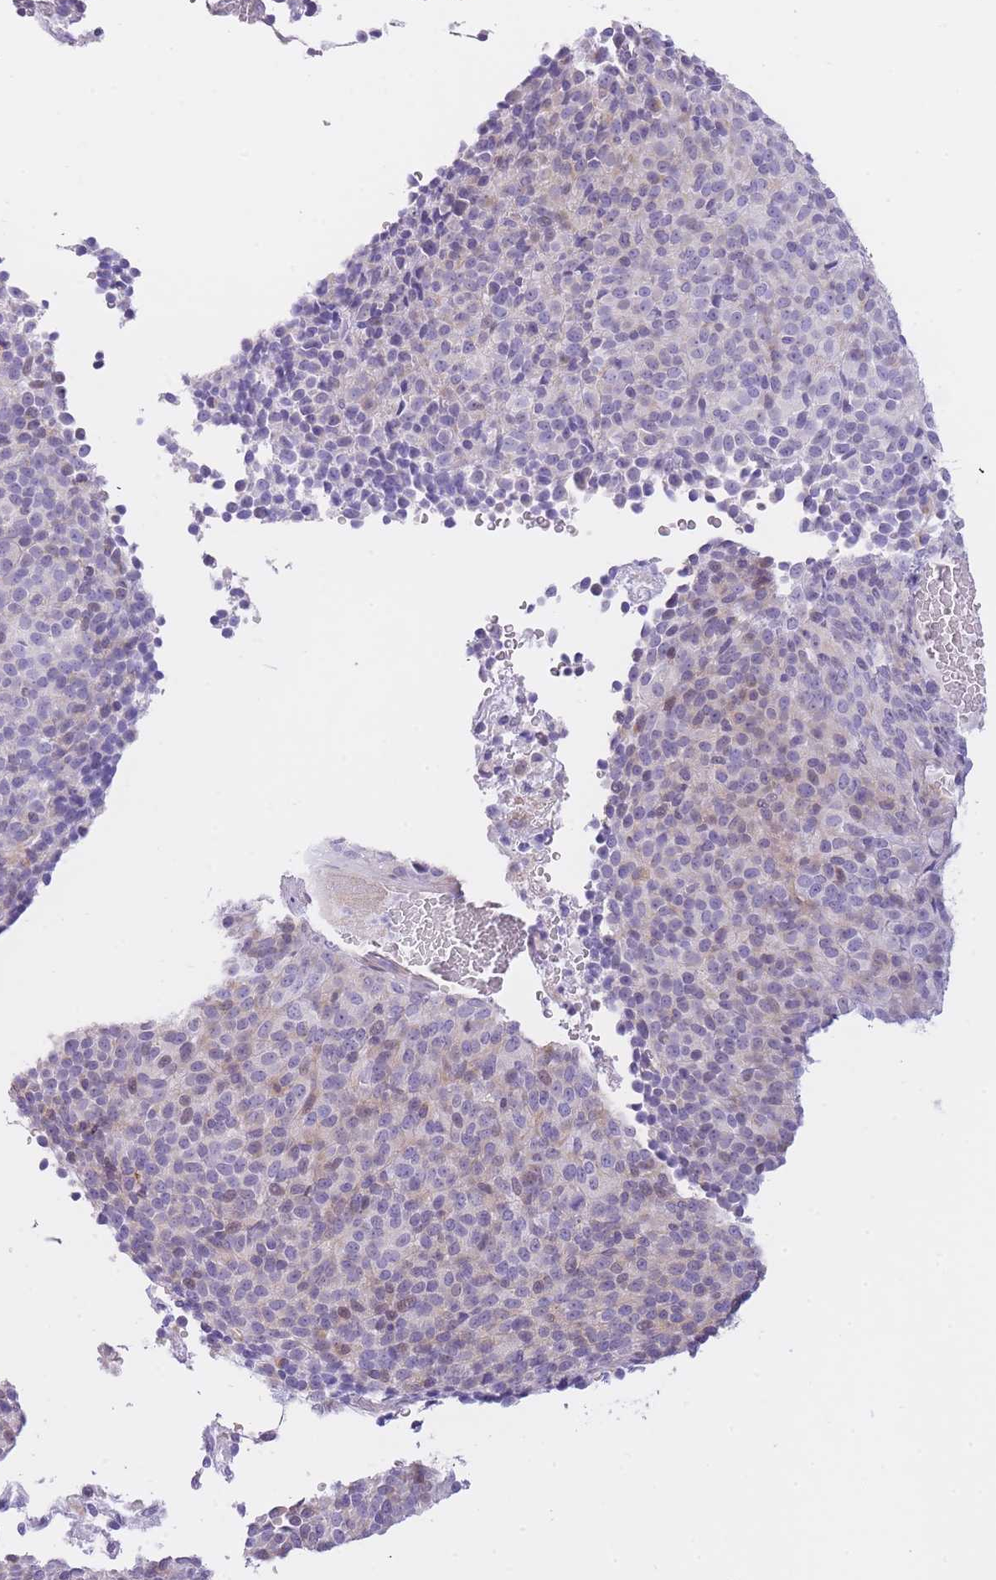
{"staining": {"intensity": "negative", "quantity": "none", "location": "none"}, "tissue": "melanoma", "cell_type": "Tumor cells", "image_type": "cancer", "snomed": [{"axis": "morphology", "description": "Malignant melanoma, Metastatic site"}, {"axis": "topography", "description": "Brain"}], "caption": "There is no significant expression in tumor cells of melanoma. (Brightfield microscopy of DAB immunohistochemistry at high magnification).", "gene": "IMPG1", "patient": {"sex": "female", "age": 56}}